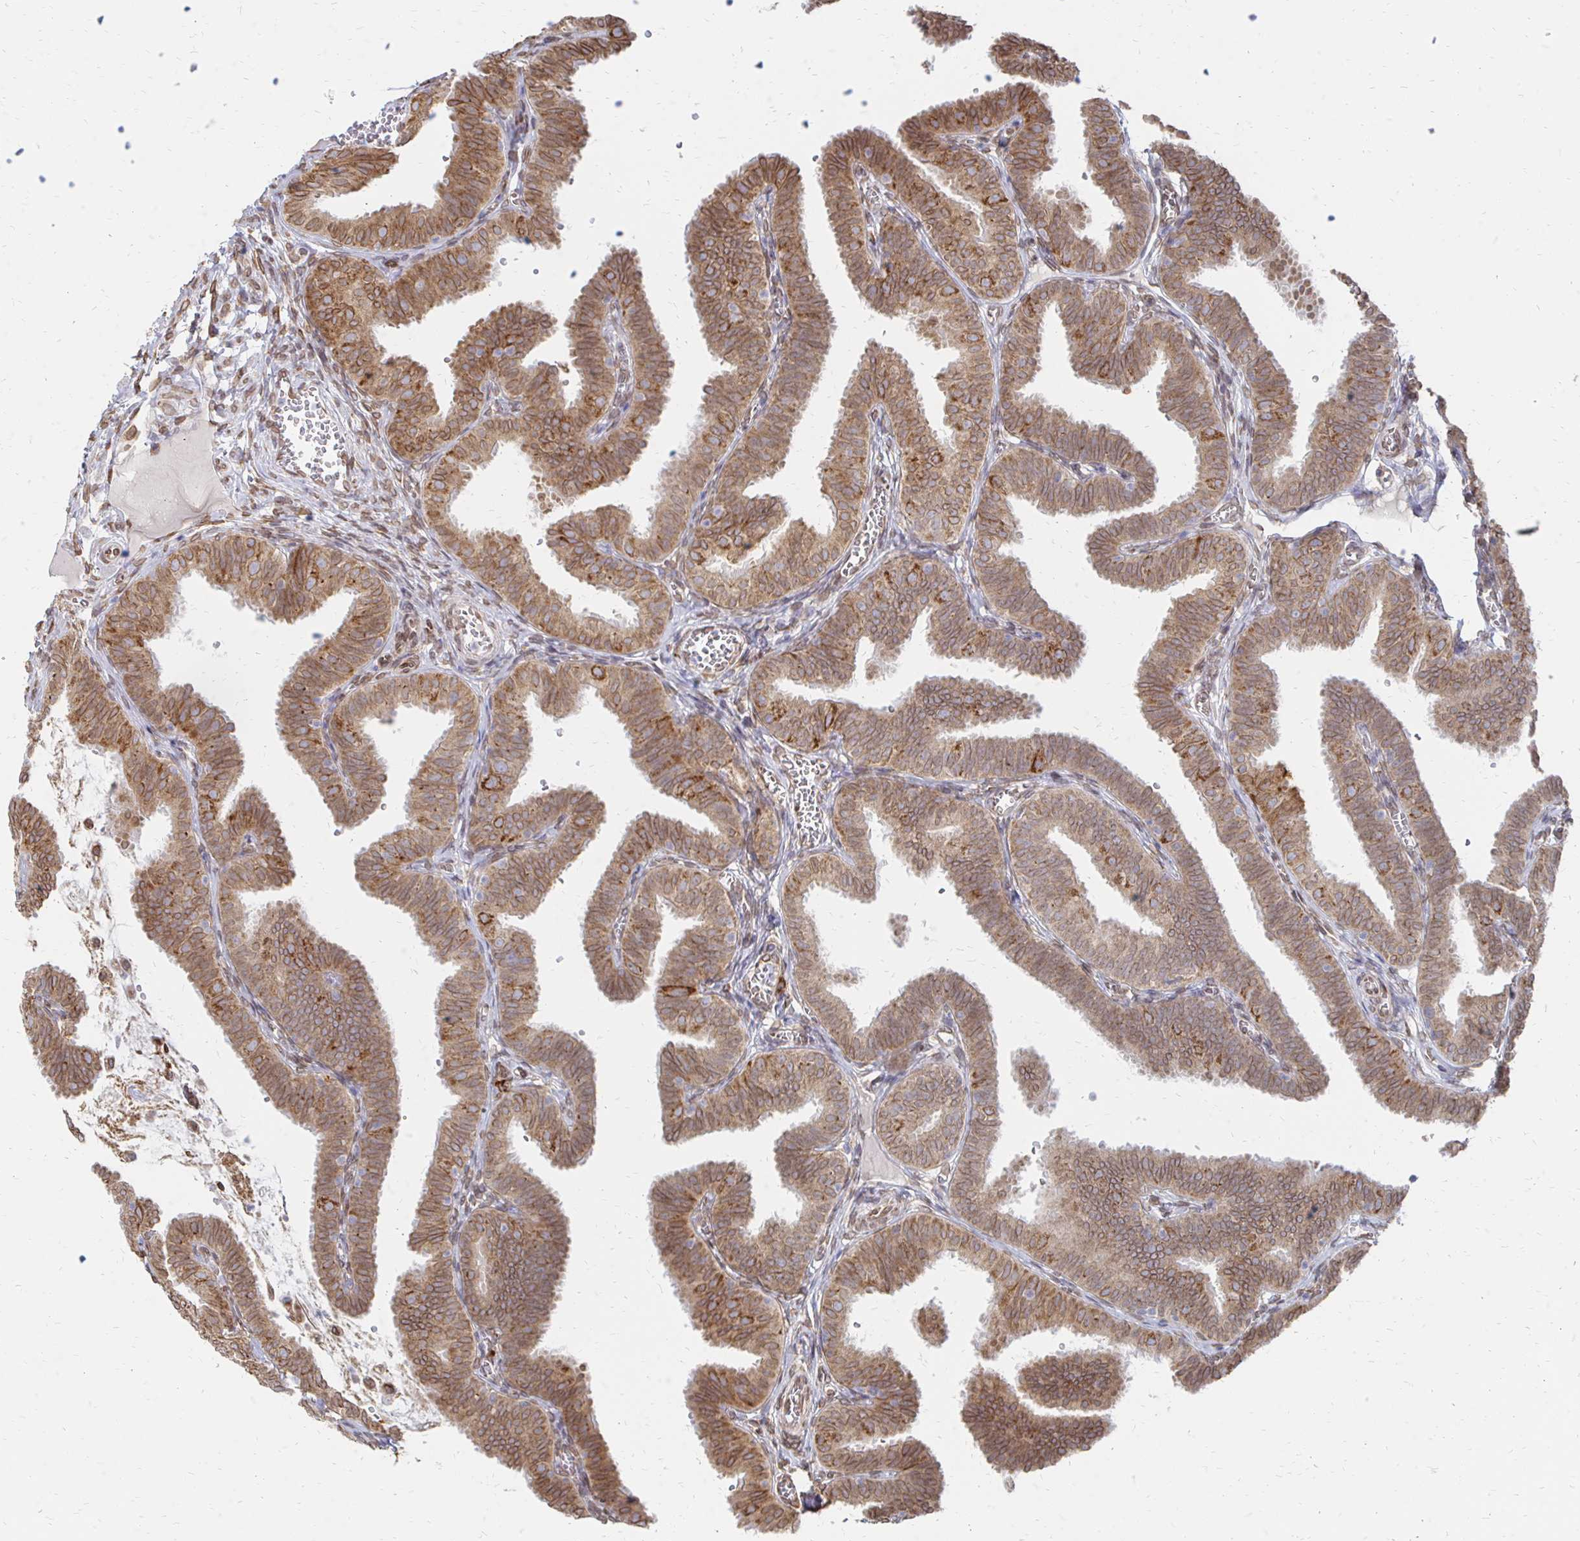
{"staining": {"intensity": "moderate", "quantity": ">75%", "location": "cytoplasmic/membranous,nuclear"}, "tissue": "fallopian tube", "cell_type": "Glandular cells", "image_type": "normal", "snomed": [{"axis": "morphology", "description": "Normal tissue, NOS"}, {"axis": "topography", "description": "Fallopian tube"}], "caption": "This image demonstrates immunohistochemistry (IHC) staining of unremarkable fallopian tube, with medium moderate cytoplasmic/membranous,nuclear positivity in approximately >75% of glandular cells.", "gene": "PELI3", "patient": {"sex": "female", "age": 25}}